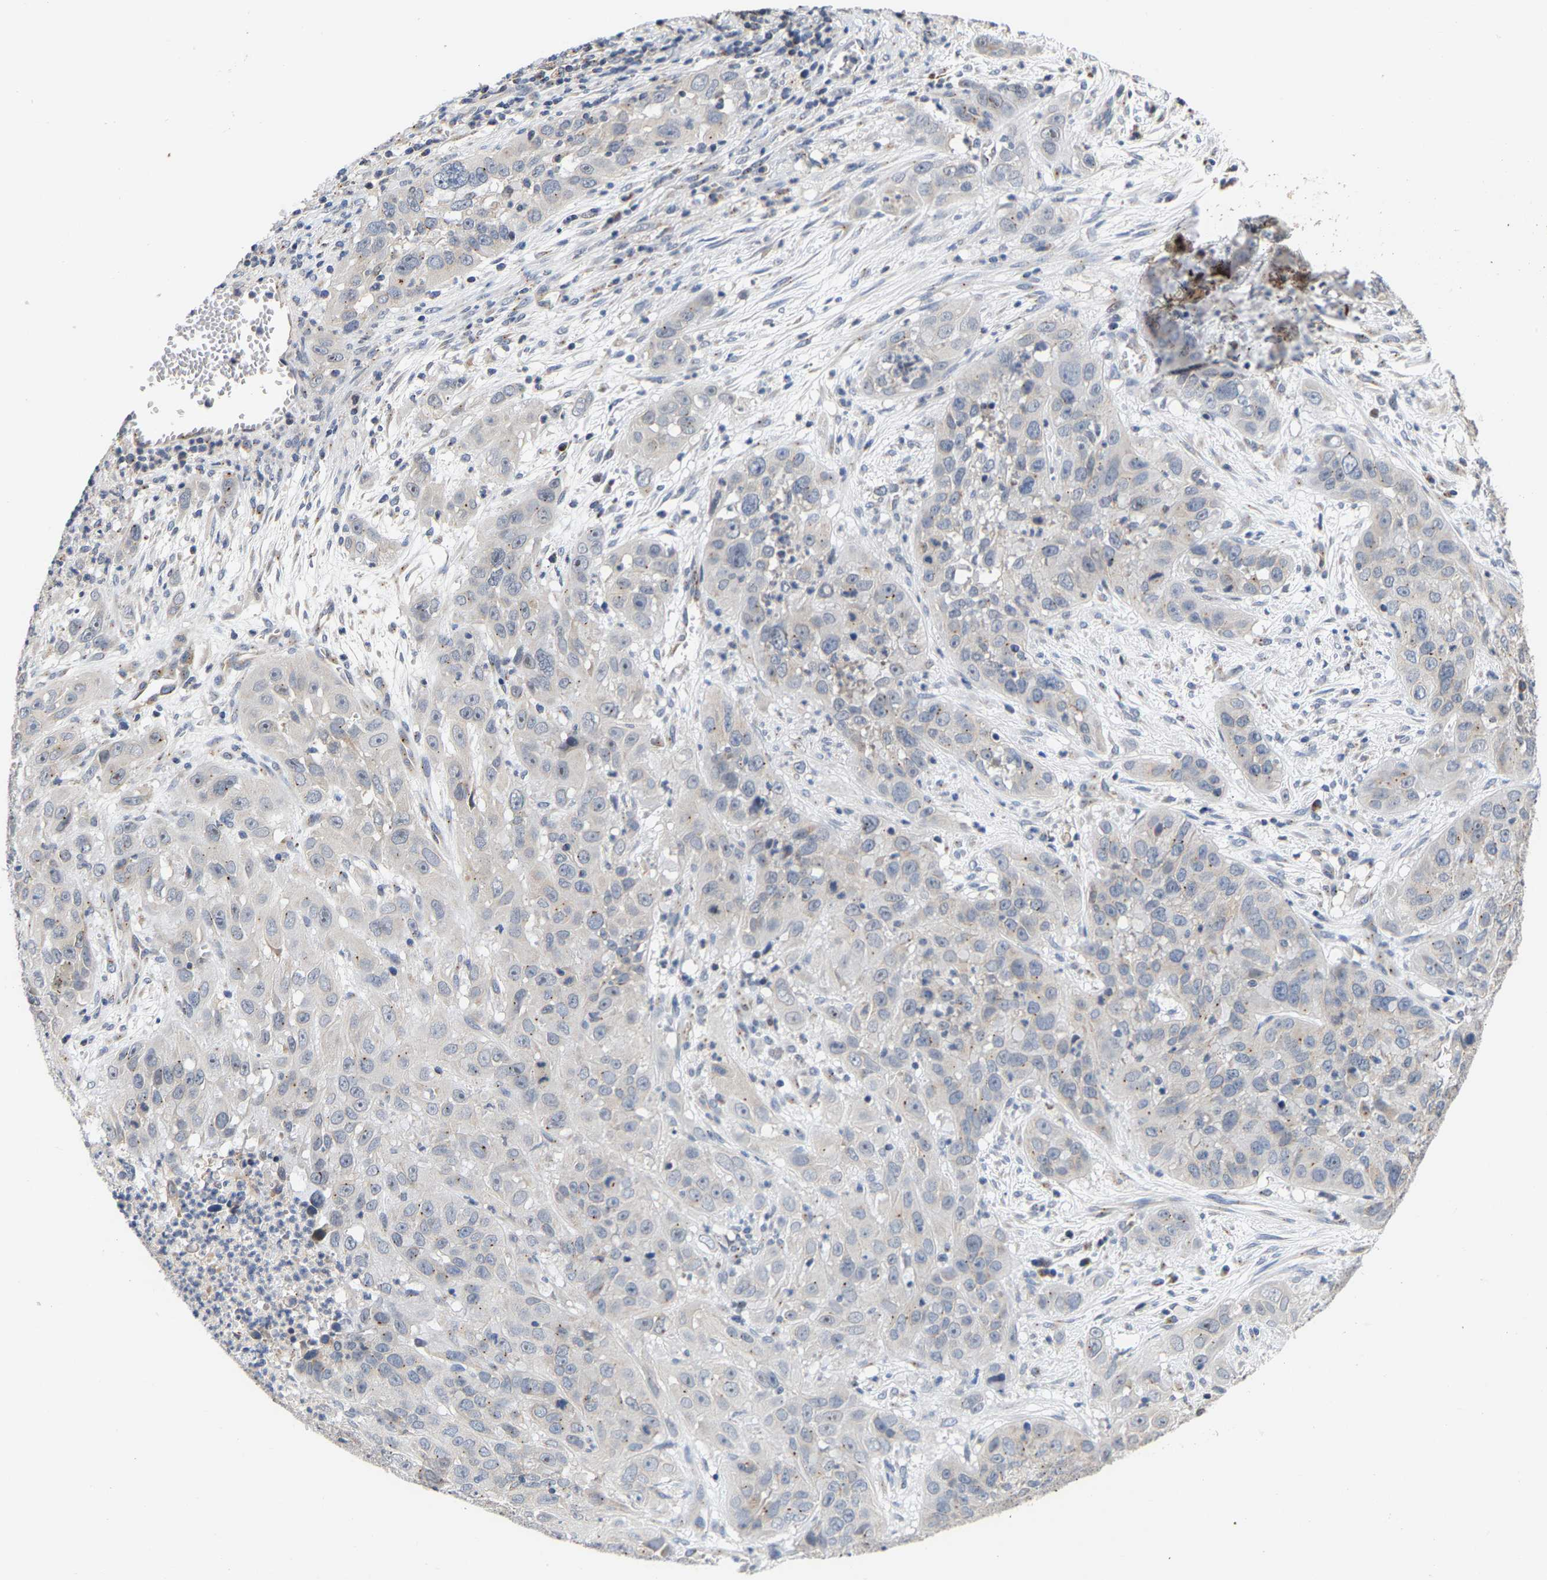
{"staining": {"intensity": "negative", "quantity": "none", "location": "none"}, "tissue": "cervical cancer", "cell_type": "Tumor cells", "image_type": "cancer", "snomed": [{"axis": "morphology", "description": "Squamous cell carcinoma, NOS"}, {"axis": "topography", "description": "Cervix"}], "caption": "Immunohistochemistry (IHC) photomicrograph of neoplastic tissue: cervical cancer stained with DAB (3,3'-diaminobenzidine) reveals no significant protein positivity in tumor cells.", "gene": "PCNT", "patient": {"sex": "female", "age": 32}}